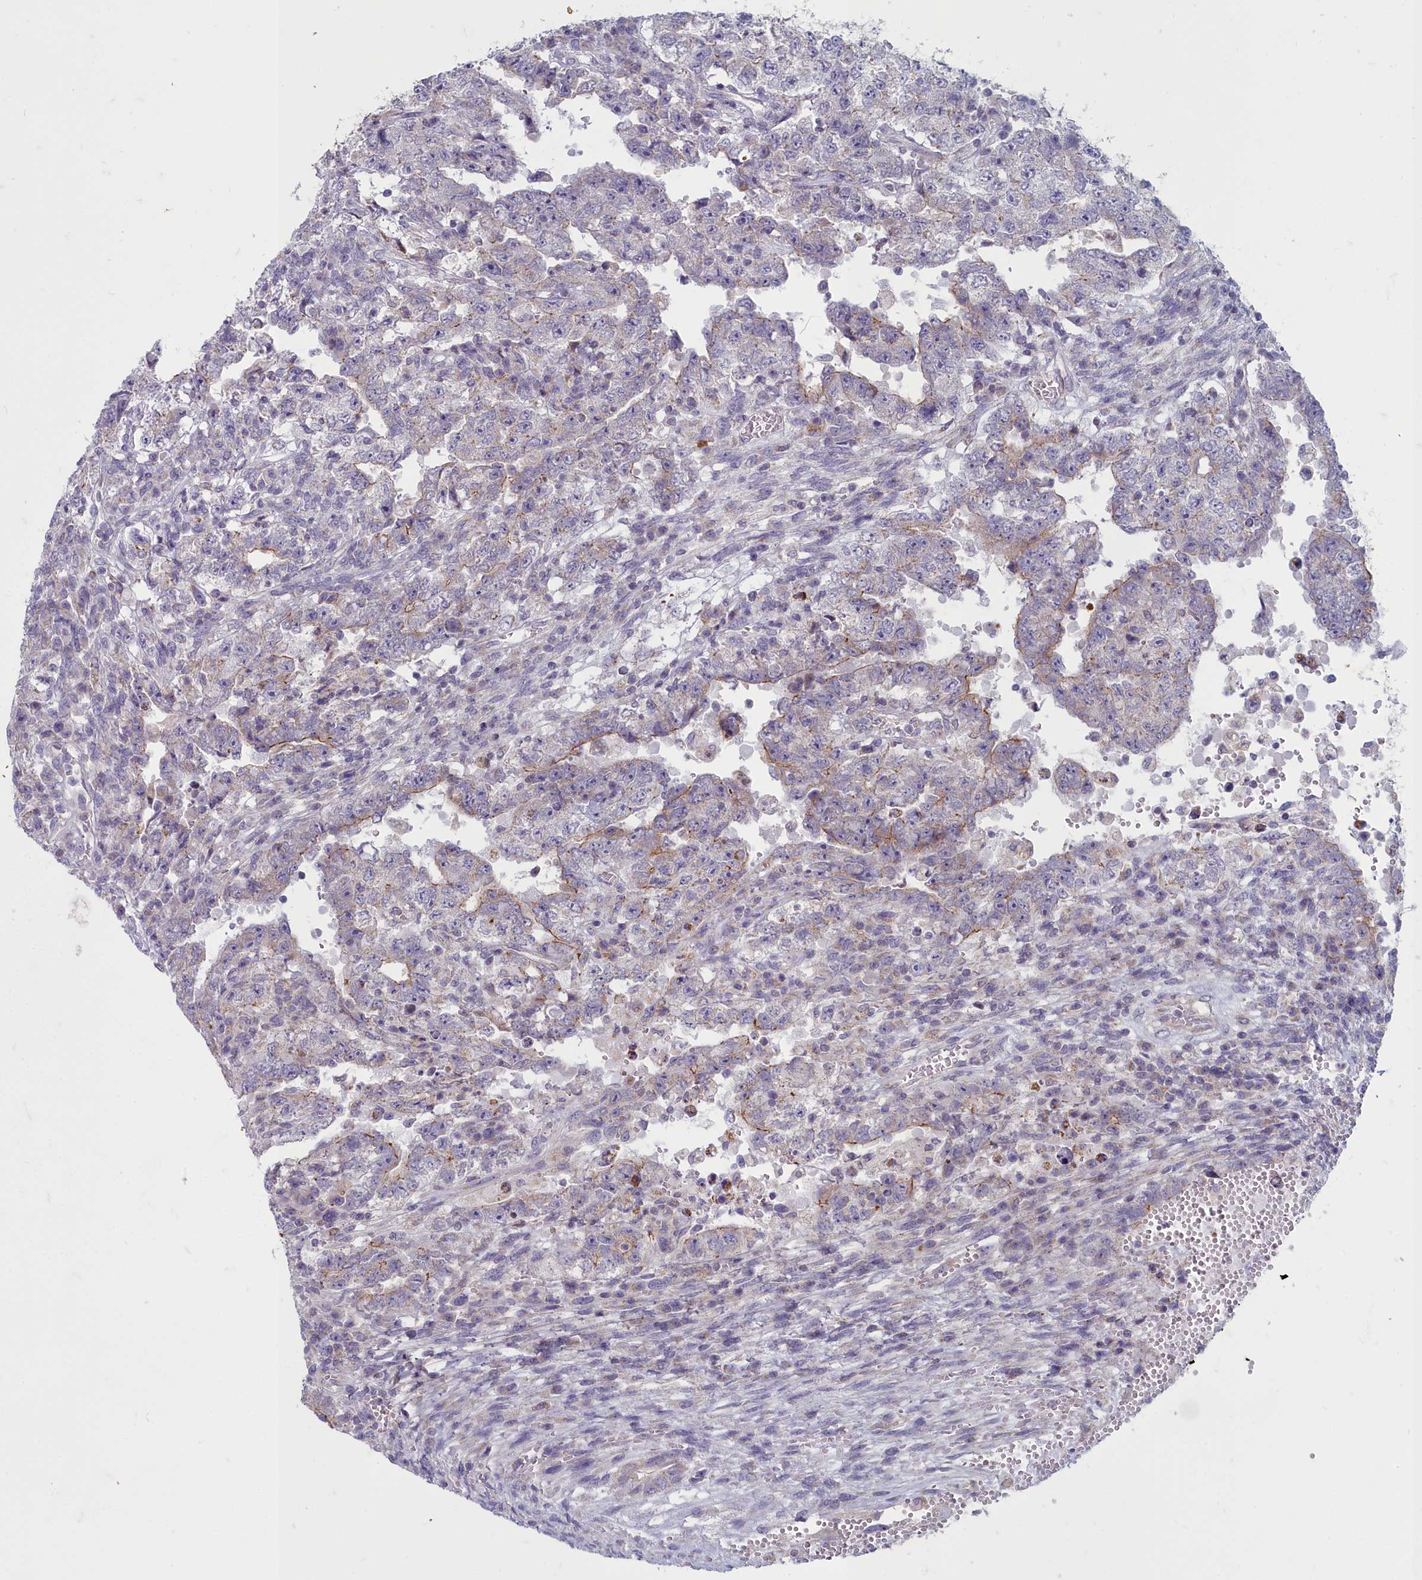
{"staining": {"intensity": "negative", "quantity": "none", "location": "none"}, "tissue": "testis cancer", "cell_type": "Tumor cells", "image_type": "cancer", "snomed": [{"axis": "morphology", "description": "Carcinoma, Embryonal, NOS"}, {"axis": "topography", "description": "Testis"}], "caption": "Photomicrograph shows no significant protein expression in tumor cells of embryonal carcinoma (testis). Nuclei are stained in blue.", "gene": "INSYN2A", "patient": {"sex": "male", "age": 26}}